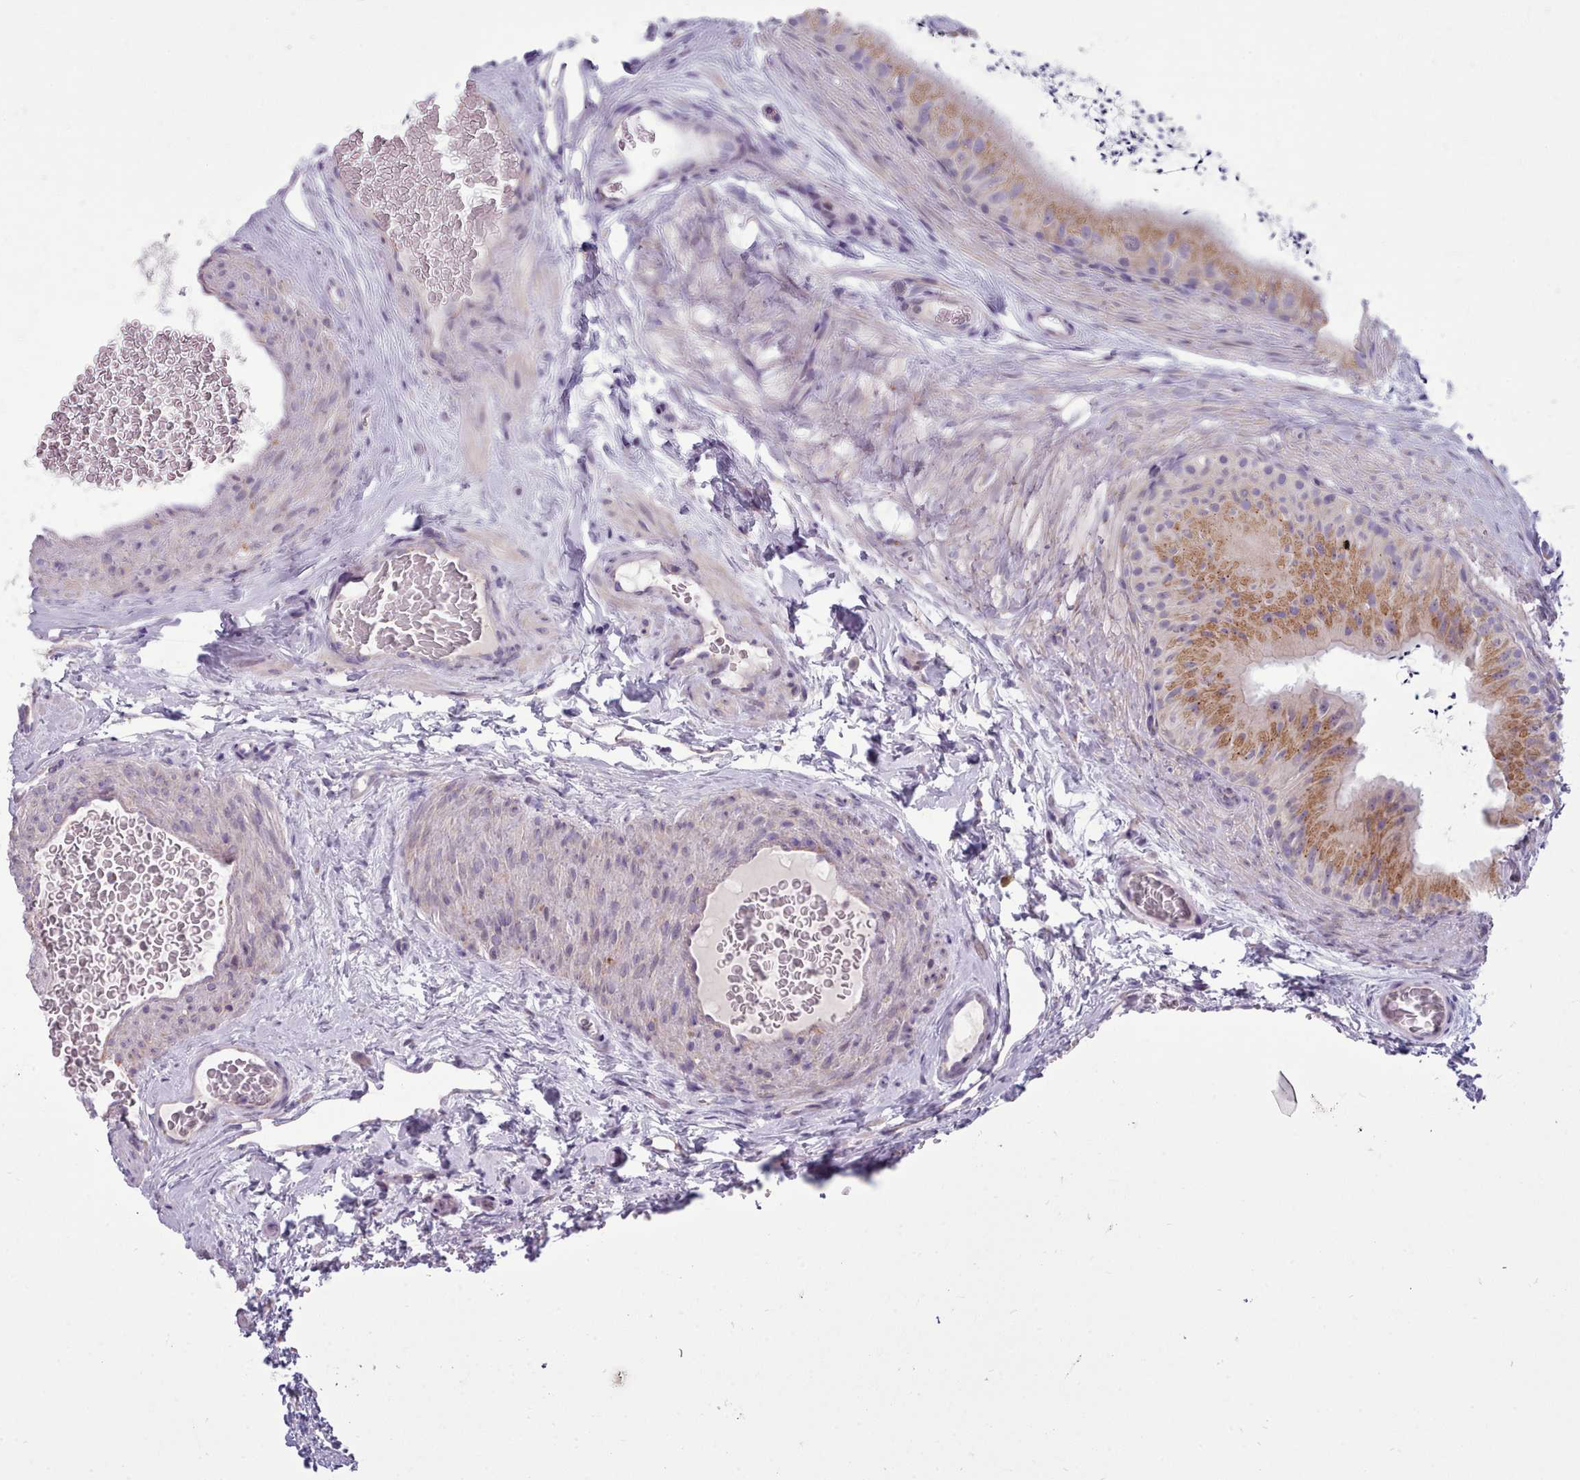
{"staining": {"intensity": "moderate", "quantity": ">75%", "location": "cytoplasmic/membranous"}, "tissue": "epididymis", "cell_type": "Glandular cells", "image_type": "normal", "snomed": [{"axis": "morphology", "description": "Normal tissue, NOS"}, {"axis": "topography", "description": "Epididymis"}], "caption": "IHC micrograph of unremarkable epididymis stained for a protein (brown), which displays medium levels of moderate cytoplasmic/membranous positivity in approximately >75% of glandular cells.", "gene": "MYRFL", "patient": {"sex": "male", "age": 50}}